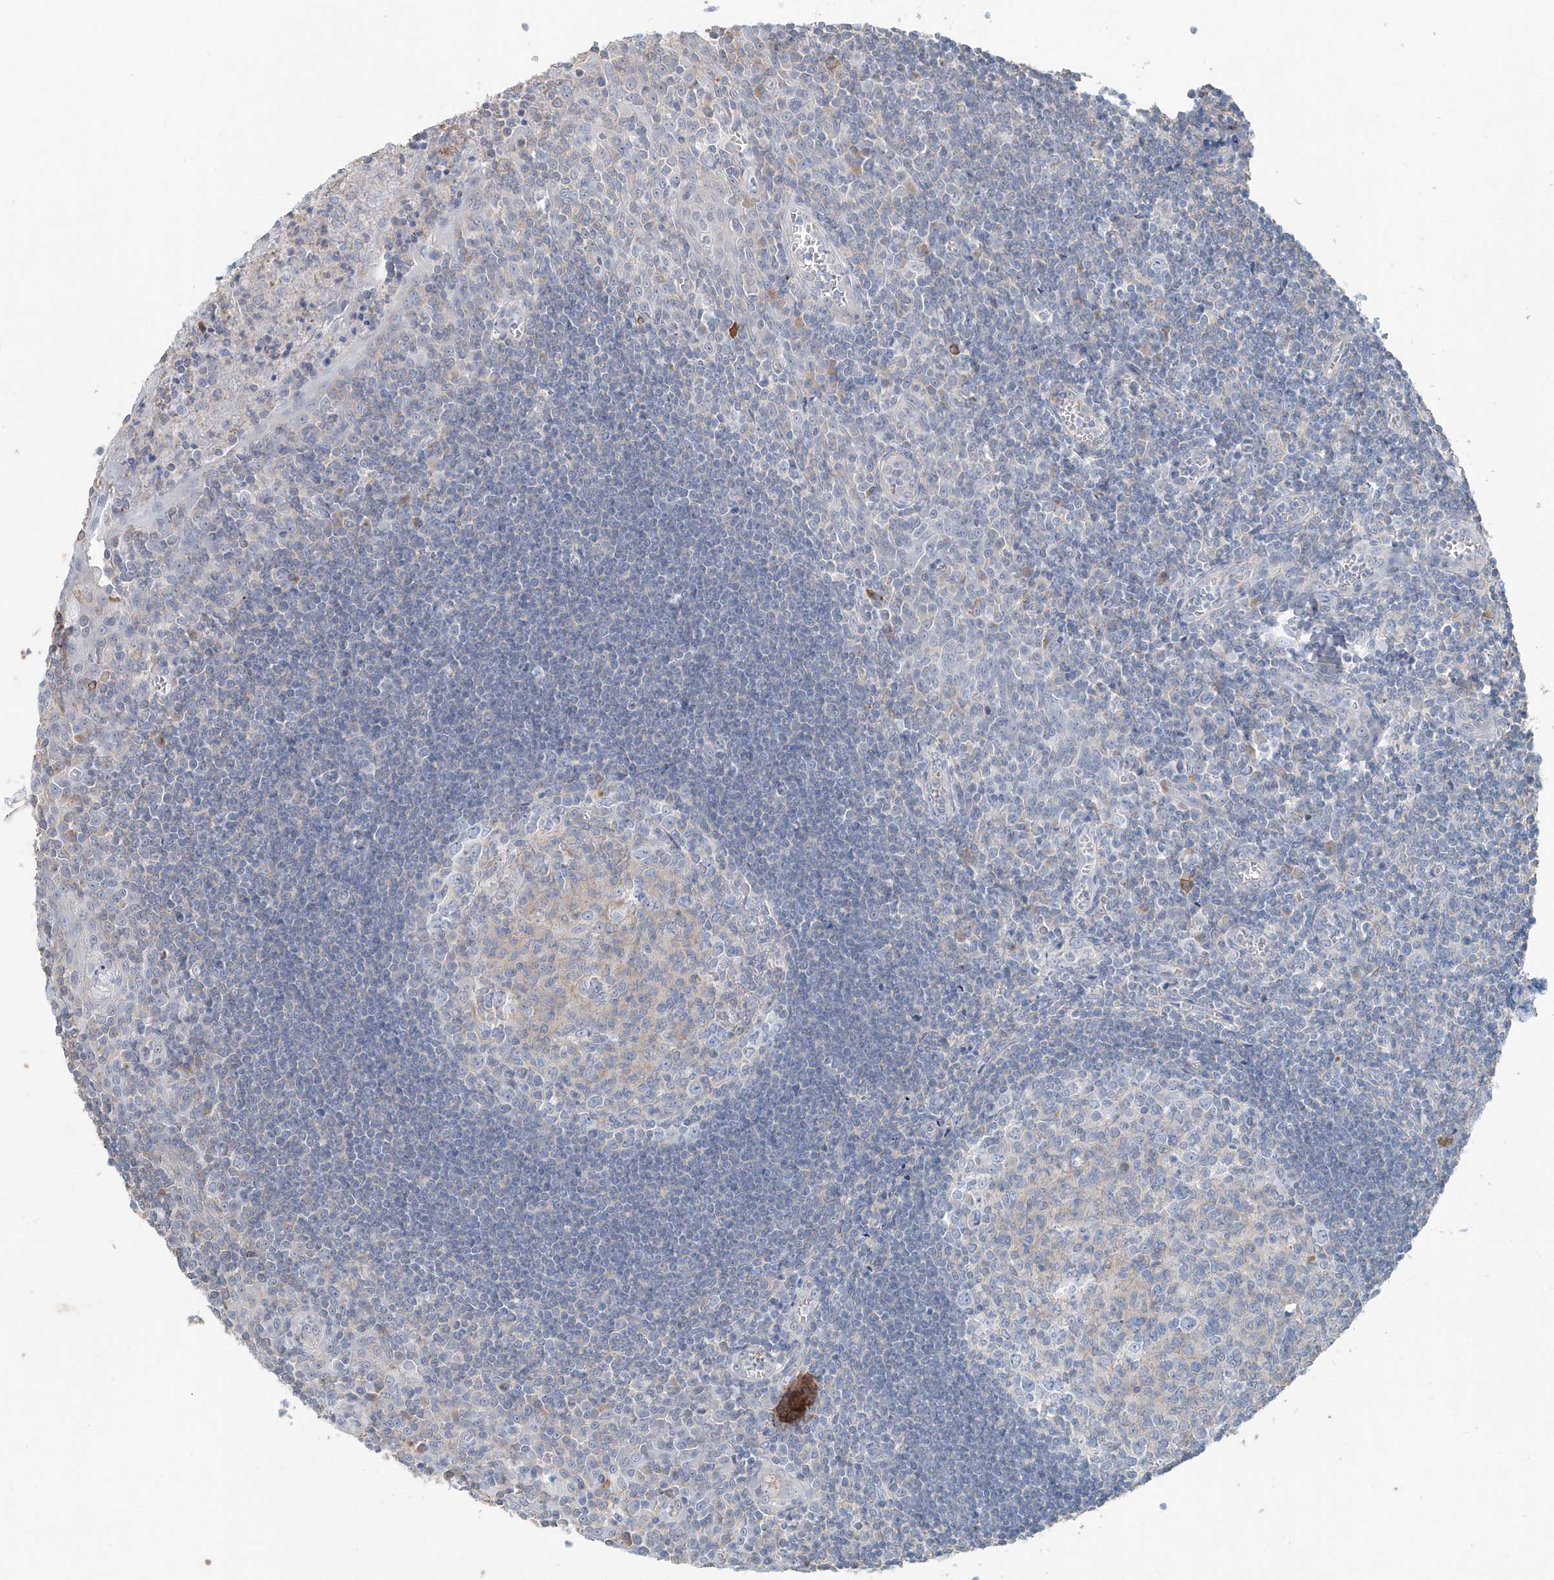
{"staining": {"intensity": "negative", "quantity": "none", "location": "none"}, "tissue": "tonsil", "cell_type": "Germinal center cells", "image_type": "normal", "snomed": [{"axis": "morphology", "description": "Normal tissue, NOS"}, {"axis": "topography", "description": "Tonsil"}], "caption": "Immunohistochemistry photomicrograph of normal tonsil stained for a protein (brown), which shows no positivity in germinal center cells.", "gene": "ANKRD34A", "patient": {"sex": "male", "age": 27}}